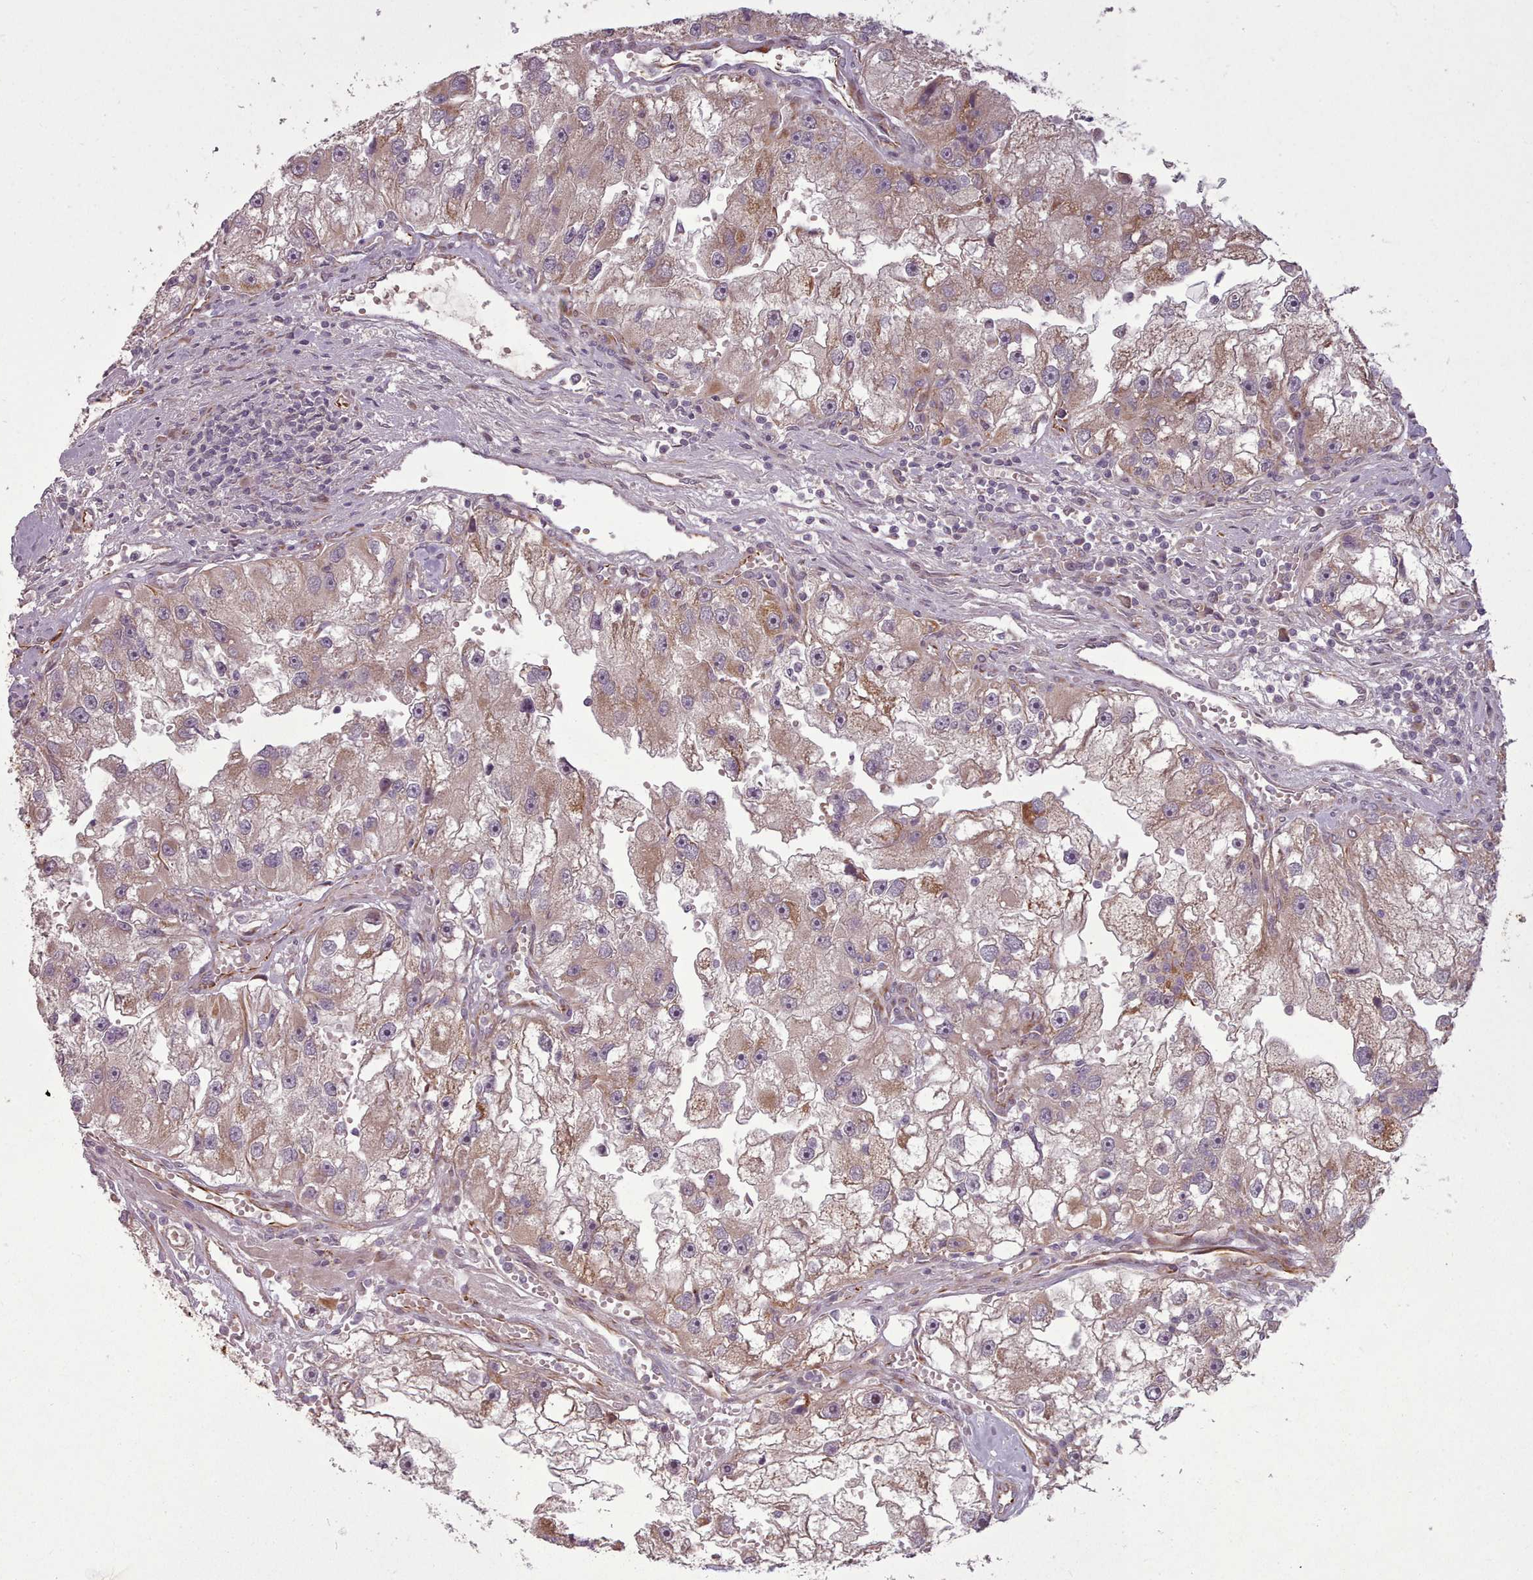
{"staining": {"intensity": "moderate", "quantity": "25%-75%", "location": "cytoplasmic/membranous"}, "tissue": "renal cancer", "cell_type": "Tumor cells", "image_type": "cancer", "snomed": [{"axis": "morphology", "description": "Adenocarcinoma, NOS"}, {"axis": "topography", "description": "Kidney"}], "caption": "This is an image of immunohistochemistry (IHC) staining of renal cancer, which shows moderate positivity in the cytoplasmic/membranous of tumor cells.", "gene": "GBGT1", "patient": {"sex": "male", "age": 63}}